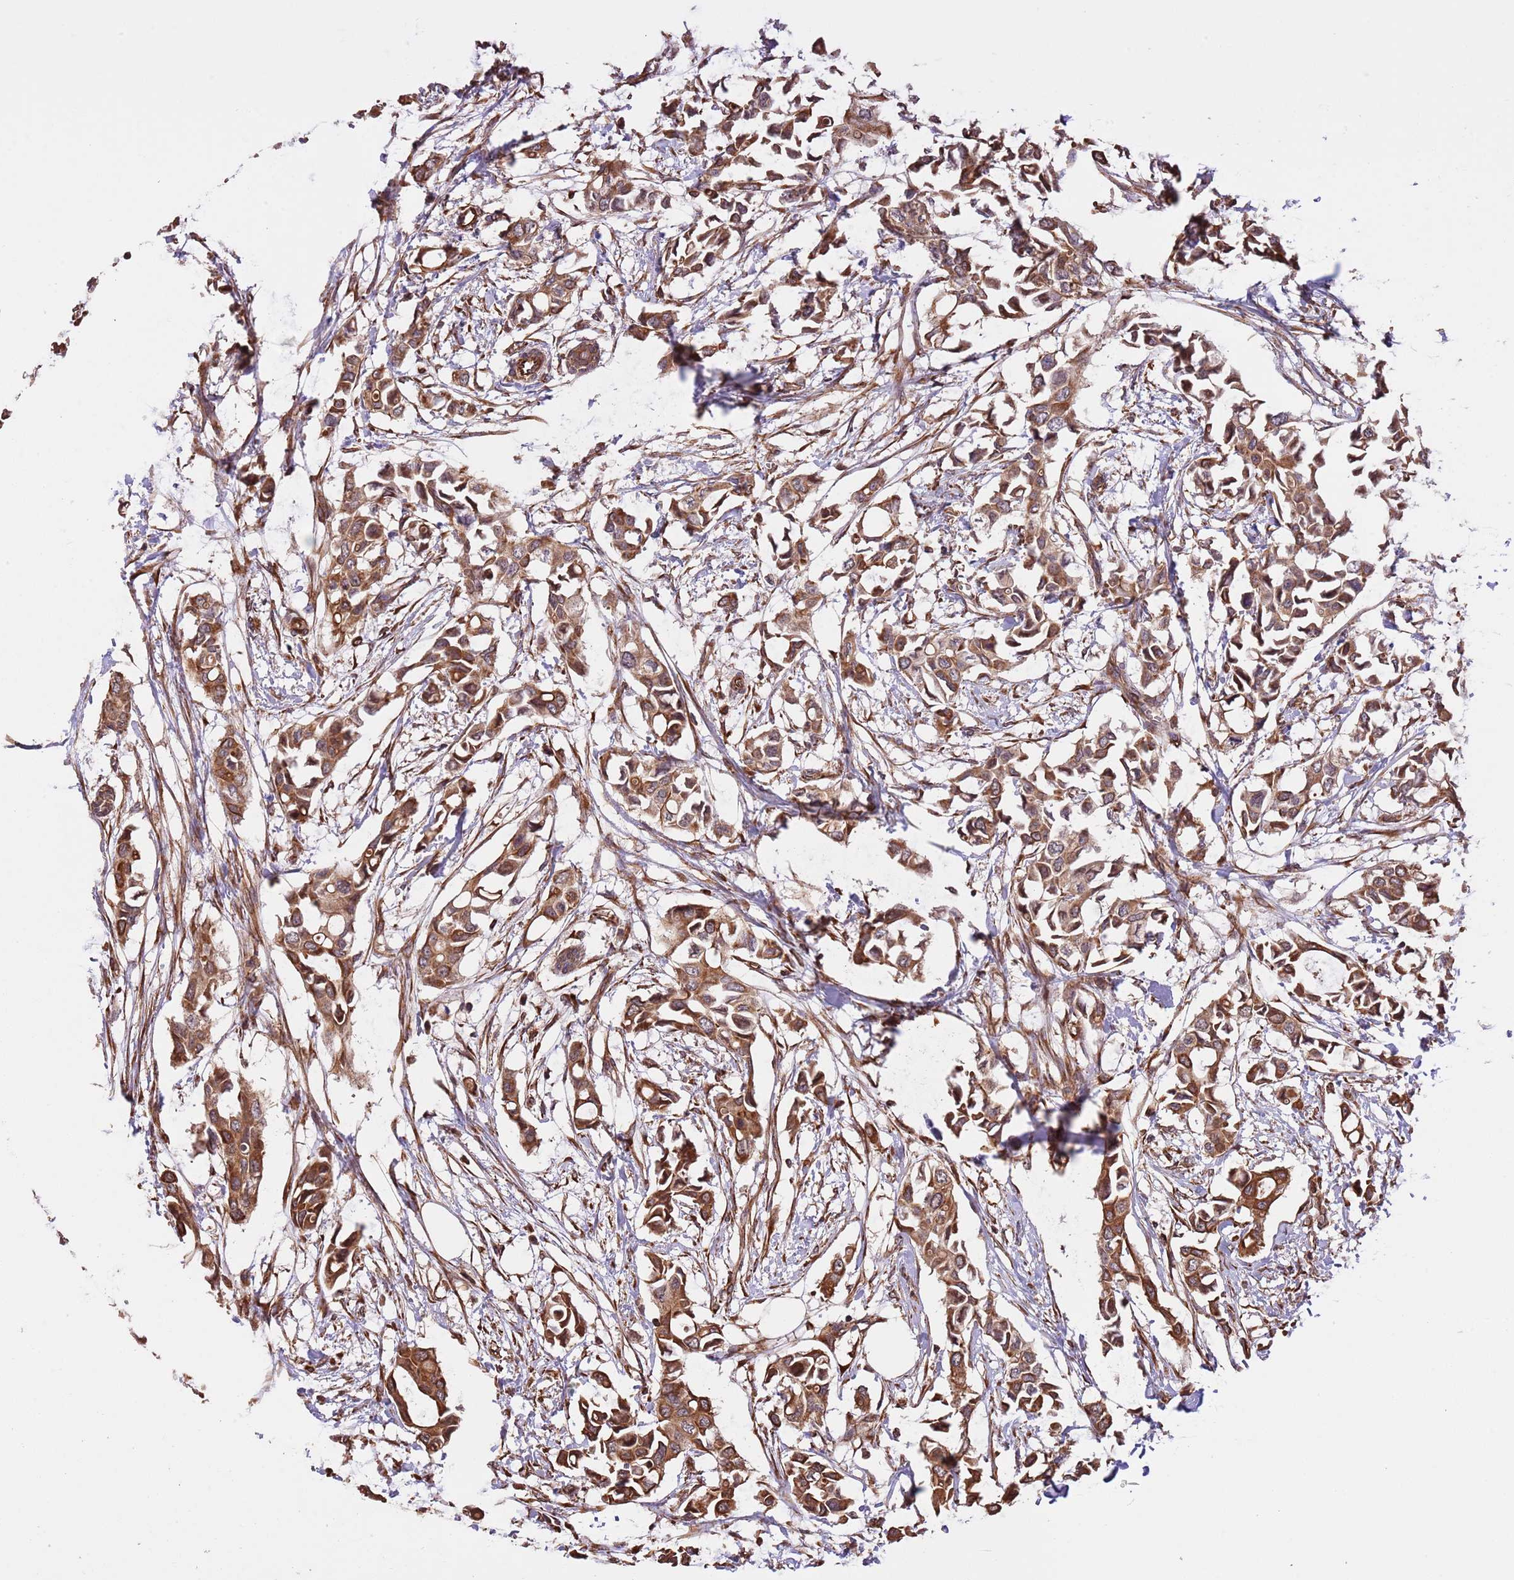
{"staining": {"intensity": "moderate", "quantity": ">75%", "location": "cytoplasmic/membranous"}, "tissue": "breast cancer", "cell_type": "Tumor cells", "image_type": "cancer", "snomed": [{"axis": "morphology", "description": "Duct carcinoma"}, {"axis": "topography", "description": "Breast"}], "caption": "The micrograph shows immunohistochemical staining of breast cancer (invasive ductal carcinoma). There is moderate cytoplasmic/membranous expression is present in approximately >75% of tumor cells.", "gene": "FAM89B", "patient": {"sex": "female", "age": 41}}